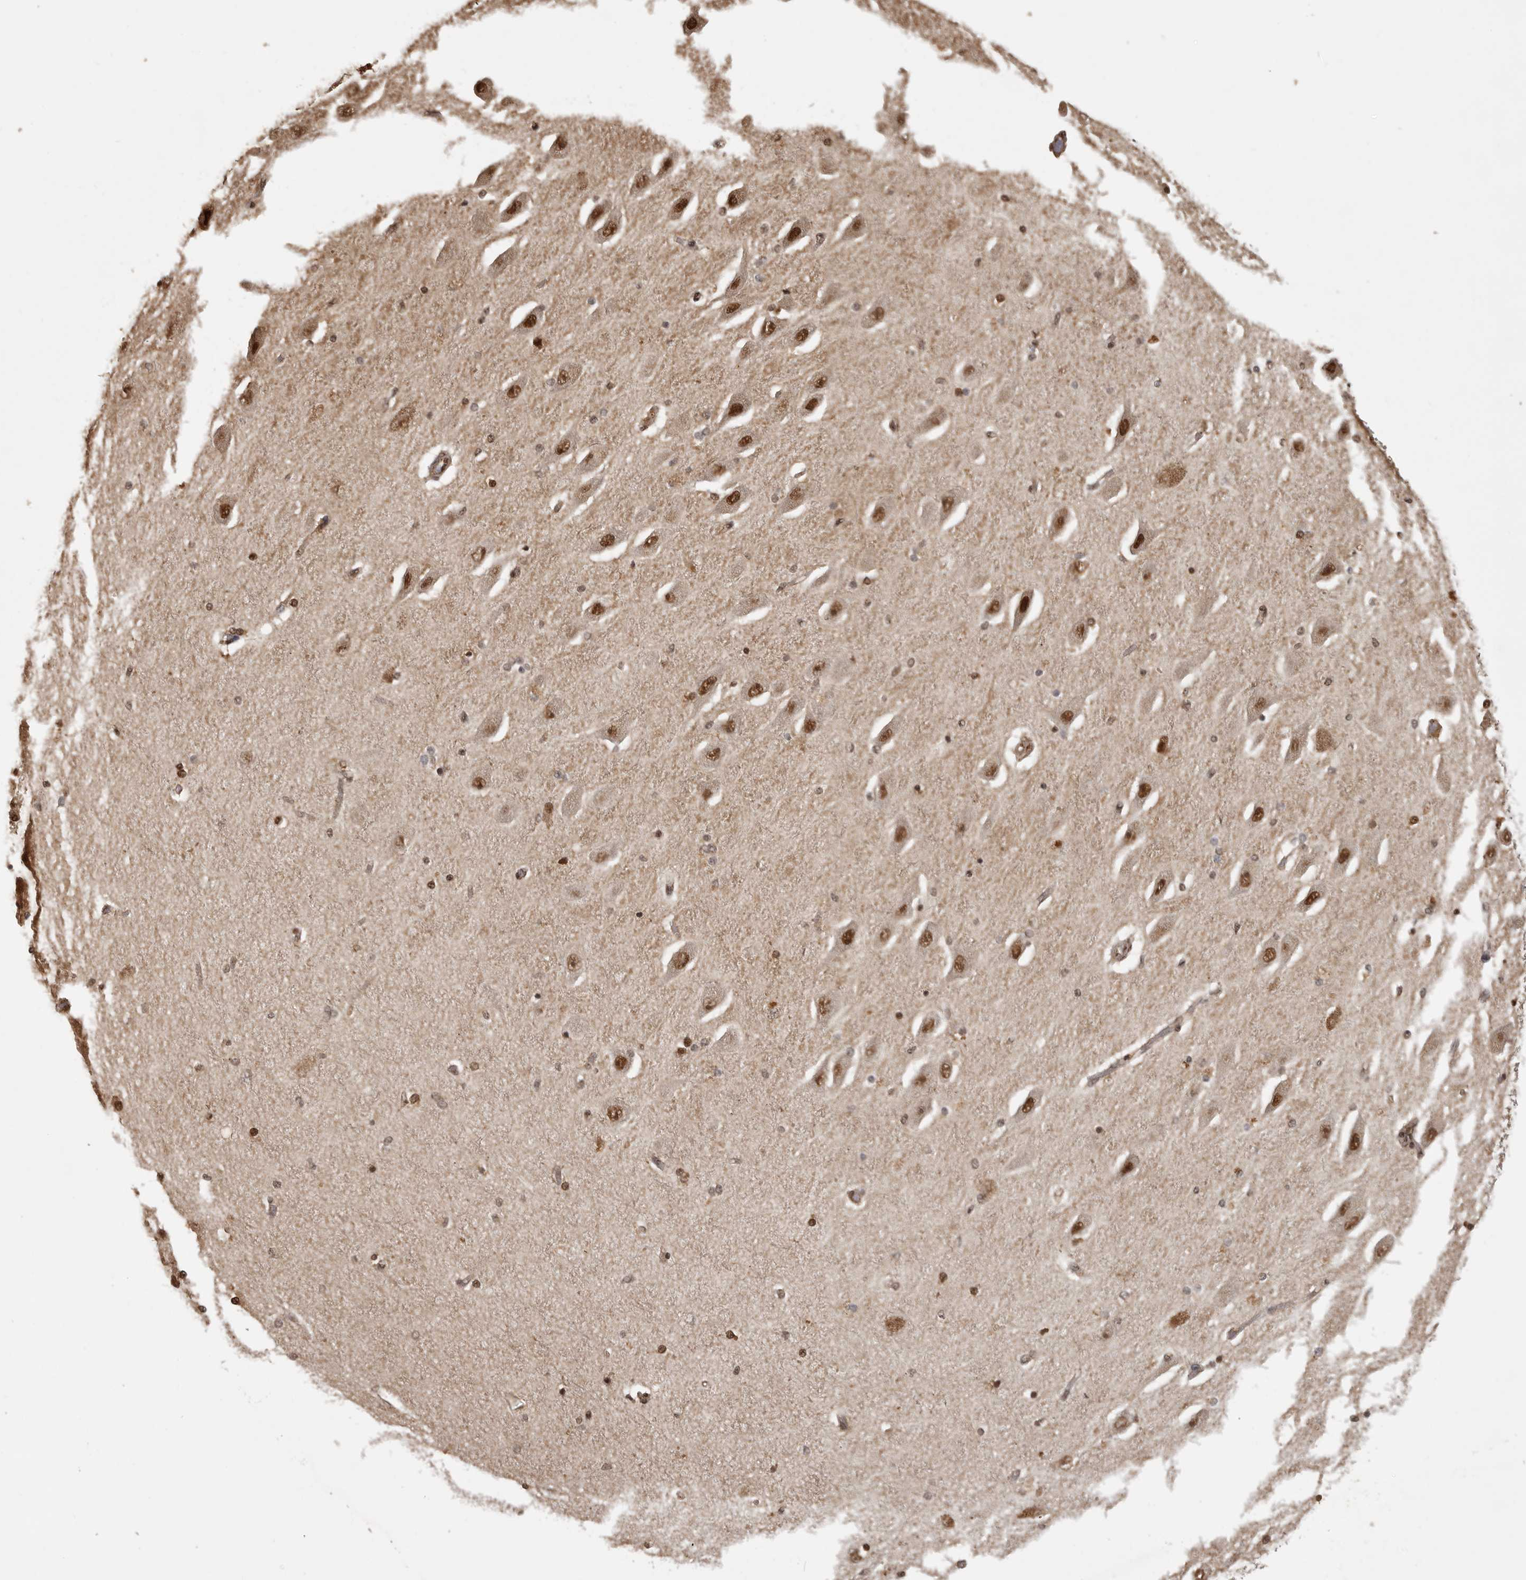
{"staining": {"intensity": "strong", "quantity": ">75%", "location": "nuclear"}, "tissue": "hippocampus", "cell_type": "Glial cells", "image_type": "normal", "snomed": [{"axis": "morphology", "description": "Normal tissue, NOS"}, {"axis": "topography", "description": "Hippocampus"}], "caption": "An immunohistochemistry (IHC) photomicrograph of unremarkable tissue is shown. Protein staining in brown highlights strong nuclear positivity in hippocampus within glial cells.", "gene": "CBLL1", "patient": {"sex": "female", "age": 54}}